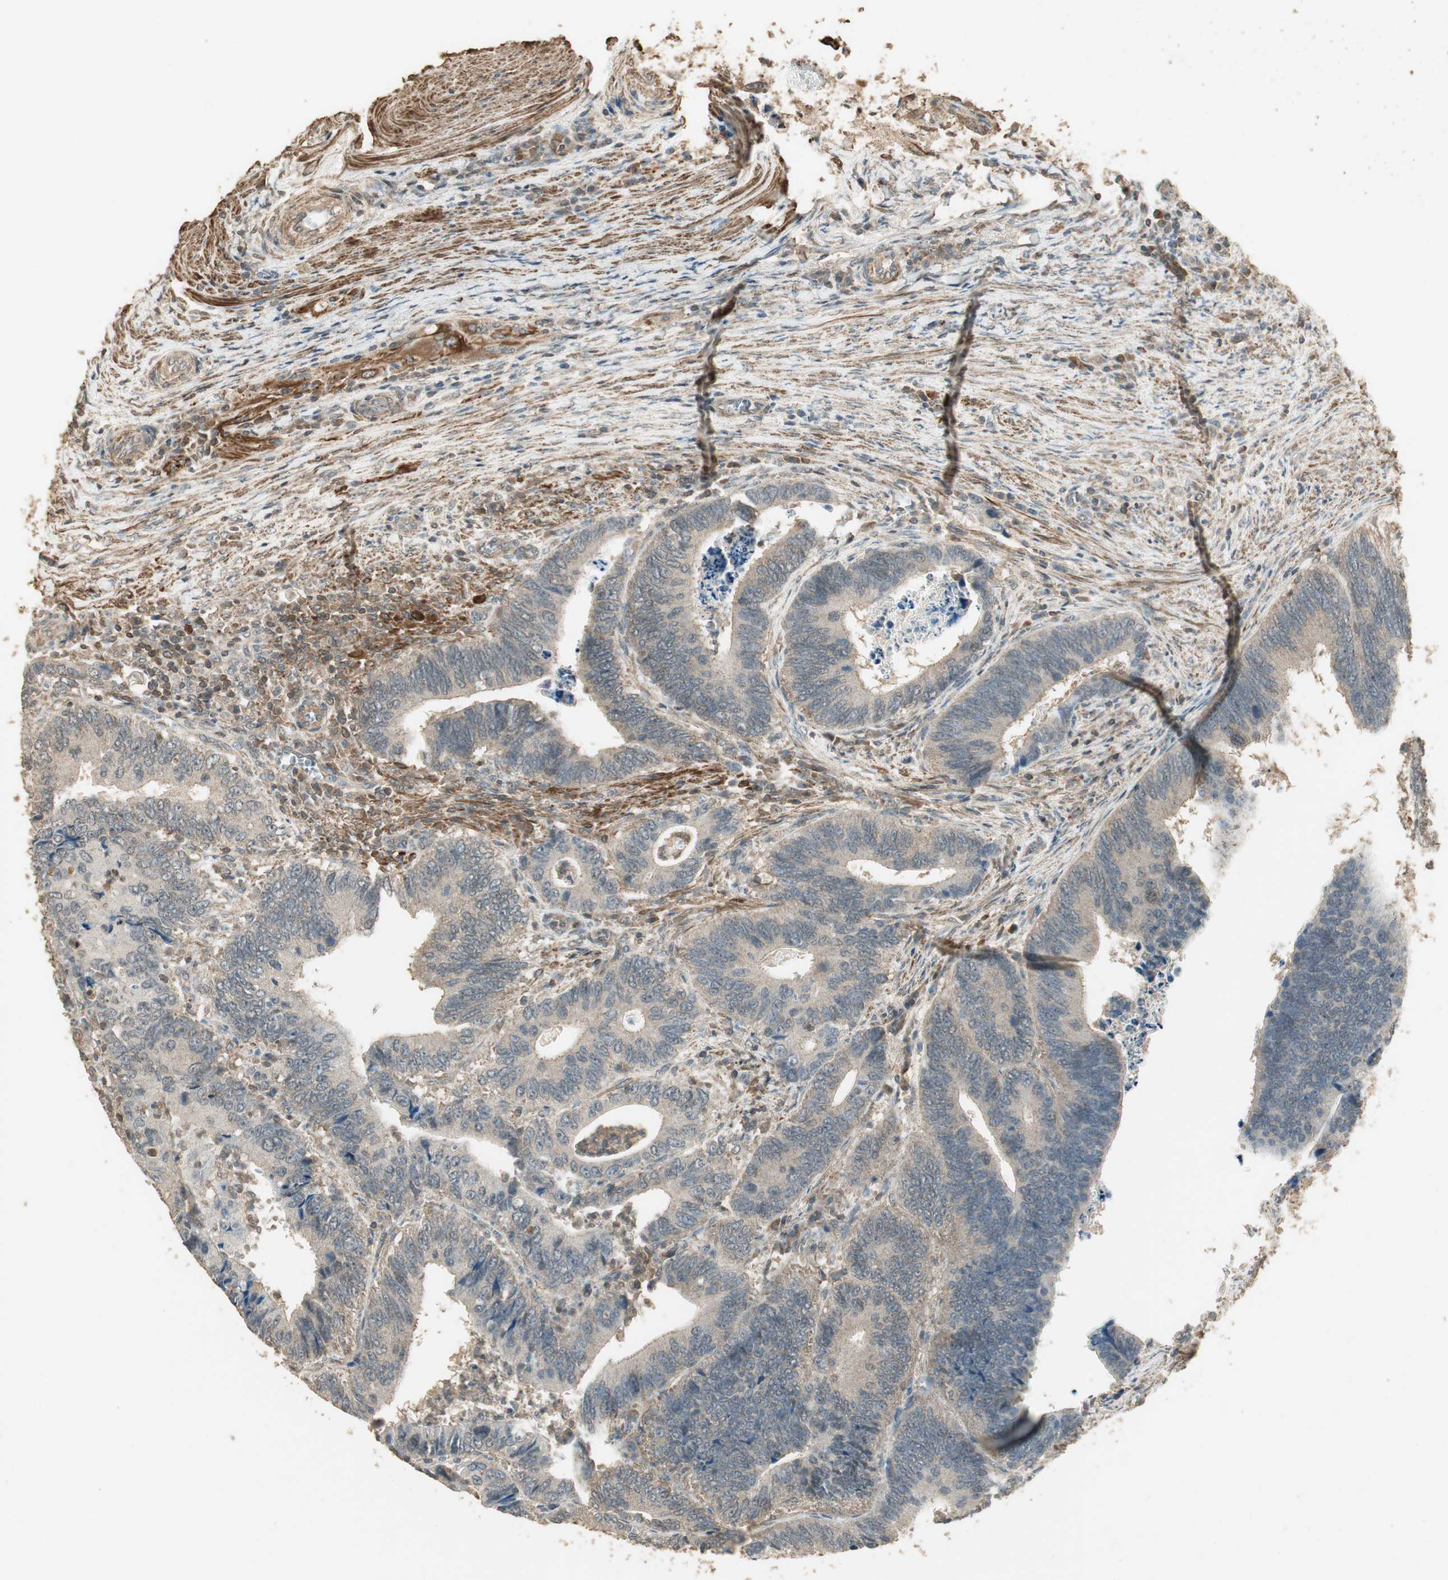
{"staining": {"intensity": "moderate", "quantity": "25%-75%", "location": "cytoplasmic/membranous"}, "tissue": "colorectal cancer", "cell_type": "Tumor cells", "image_type": "cancer", "snomed": [{"axis": "morphology", "description": "Adenocarcinoma, NOS"}, {"axis": "topography", "description": "Colon"}], "caption": "This image exhibits immunohistochemistry staining of colorectal adenocarcinoma, with medium moderate cytoplasmic/membranous staining in approximately 25%-75% of tumor cells.", "gene": "USP2", "patient": {"sex": "male", "age": 72}}